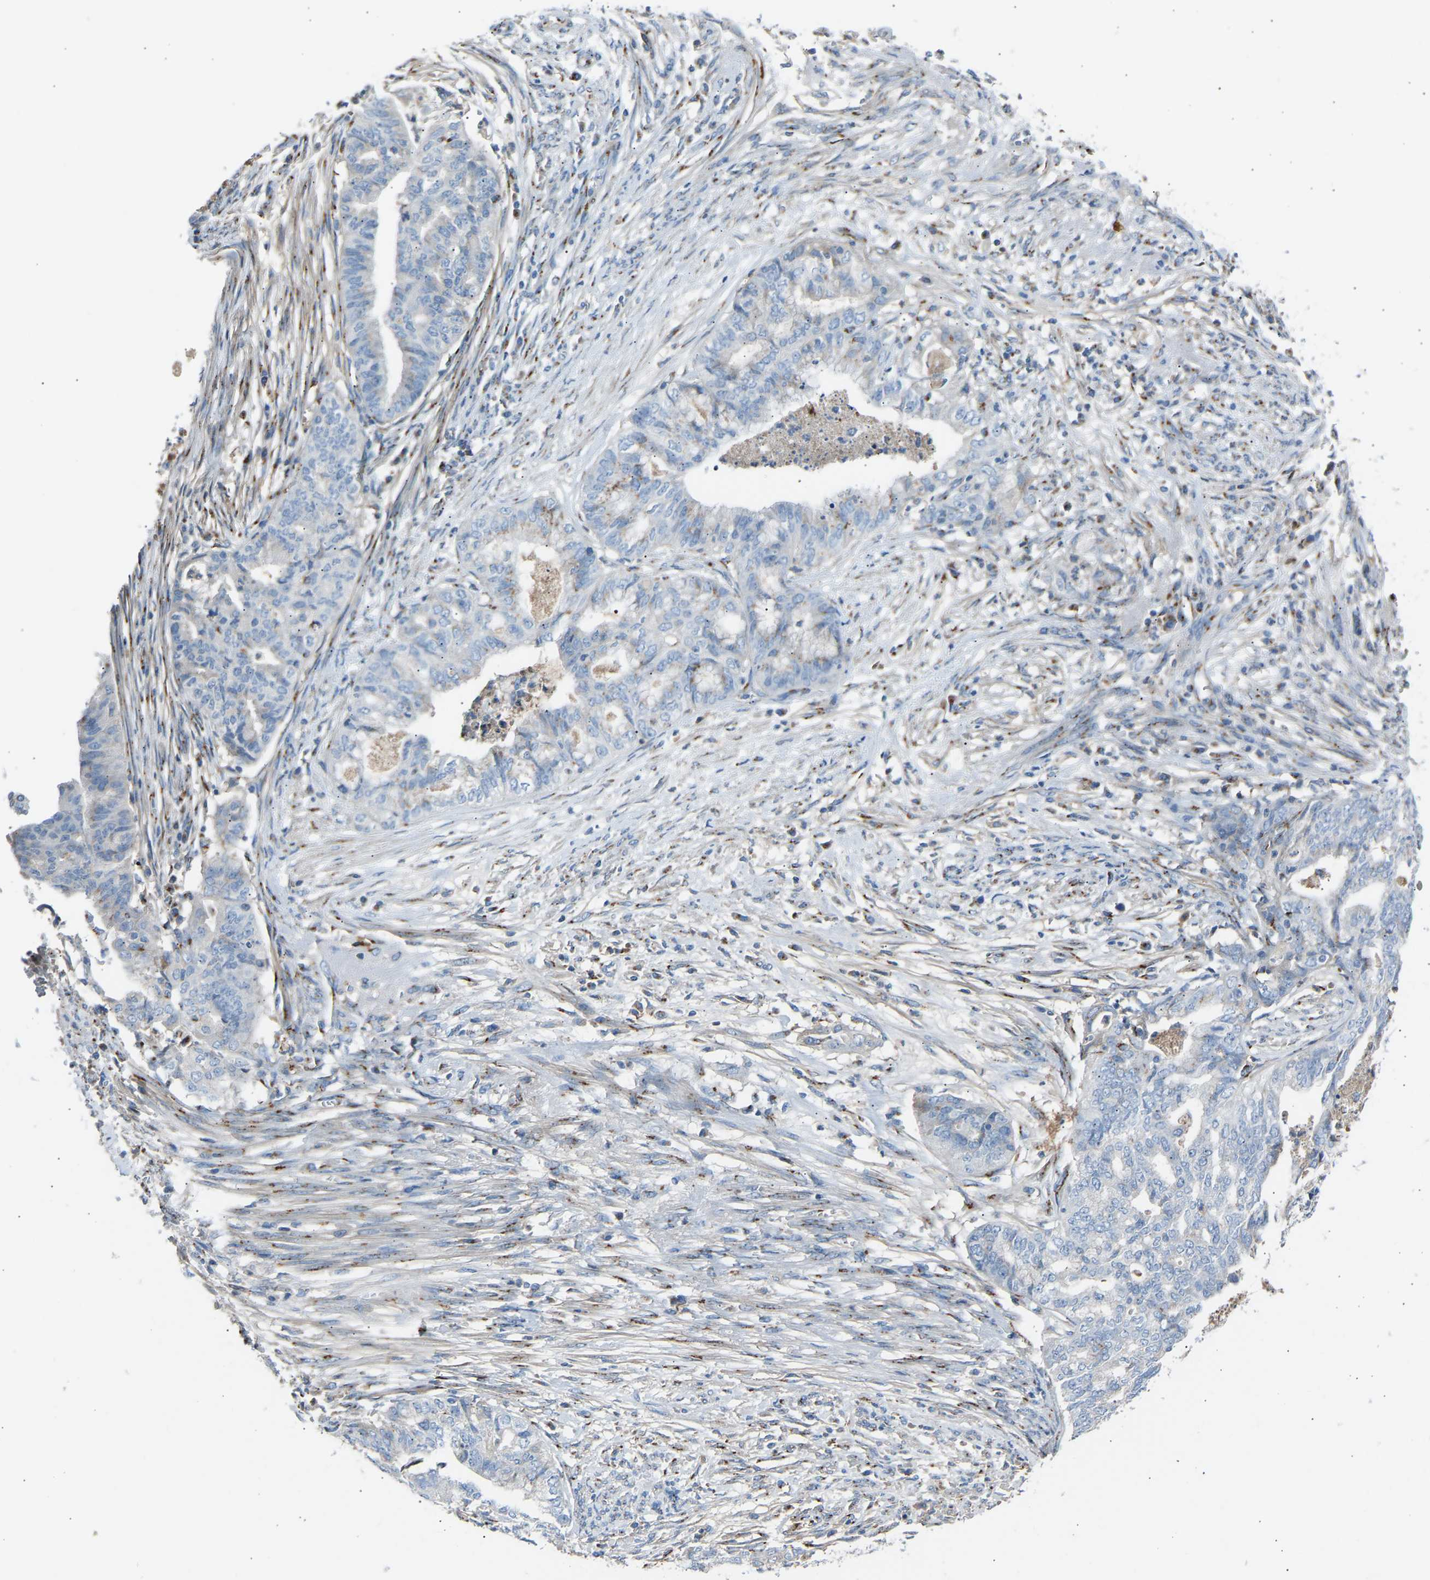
{"staining": {"intensity": "negative", "quantity": "none", "location": "none"}, "tissue": "endometrial cancer", "cell_type": "Tumor cells", "image_type": "cancer", "snomed": [{"axis": "morphology", "description": "Adenocarcinoma, NOS"}, {"axis": "topography", "description": "Endometrium"}], "caption": "IHC micrograph of neoplastic tissue: endometrial adenocarcinoma stained with DAB exhibits no significant protein positivity in tumor cells.", "gene": "CYREN", "patient": {"sex": "female", "age": 79}}